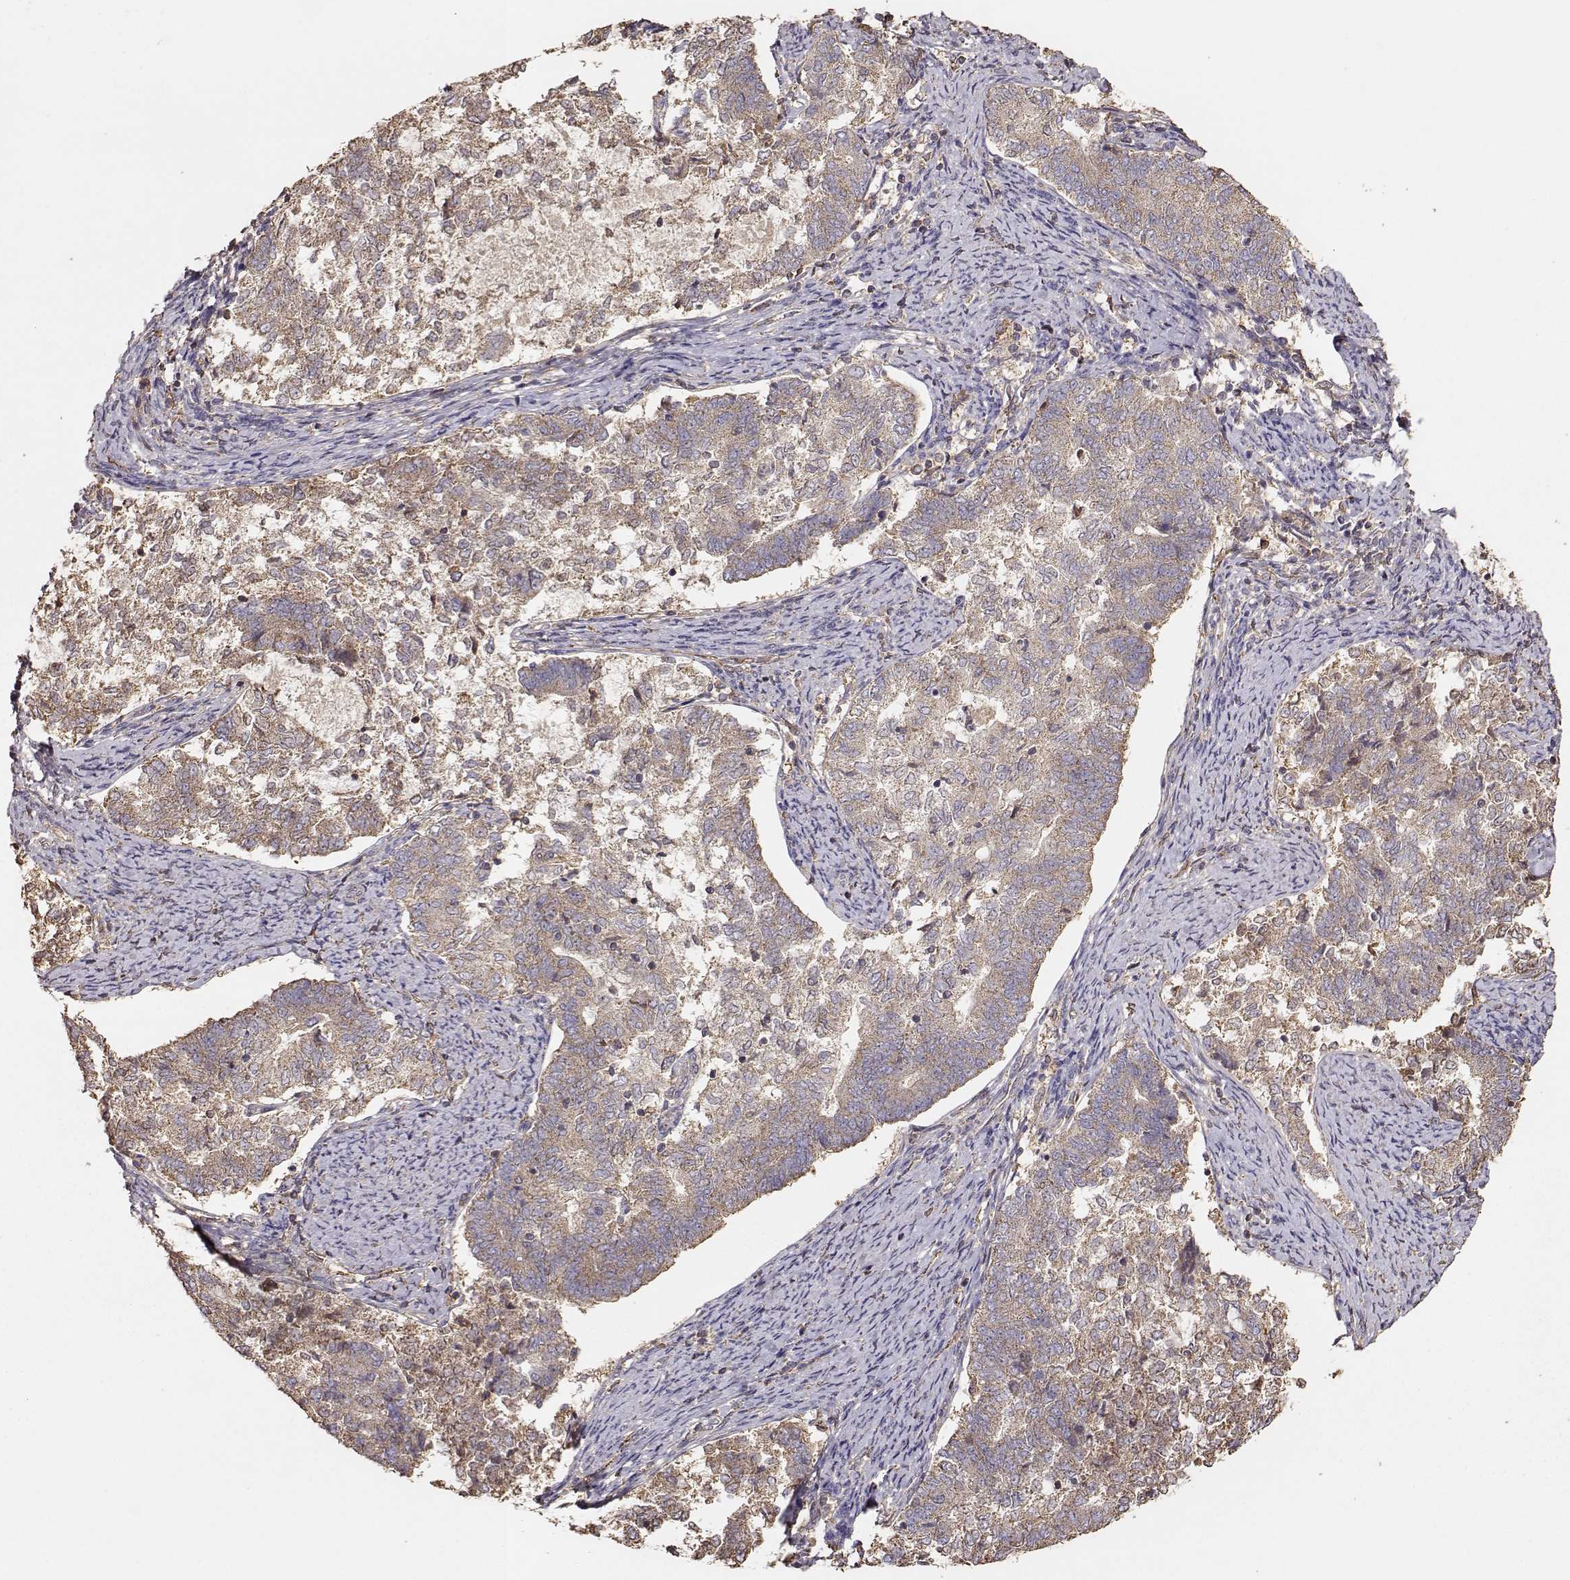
{"staining": {"intensity": "moderate", "quantity": ">75%", "location": "cytoplasmic/membranous"}, "tissue": "endometrial cancer", "cell_type": "Tumor cells", "image_type": "cancer", "snomed": [{"axis": "morphology", "description": "Adenocarcinoma, NOS"}, {"axis": "topography", "description": "Endometrium"}], "caption": "Adenocarcinoma (endometrial) was stained to show a protein in brown. There is medium levels of moderate cytoplasmic/membranous staining in about >75% of tumor cells.", "gene": "TARS3", "patient": {"sex": "female", "age": 65}}